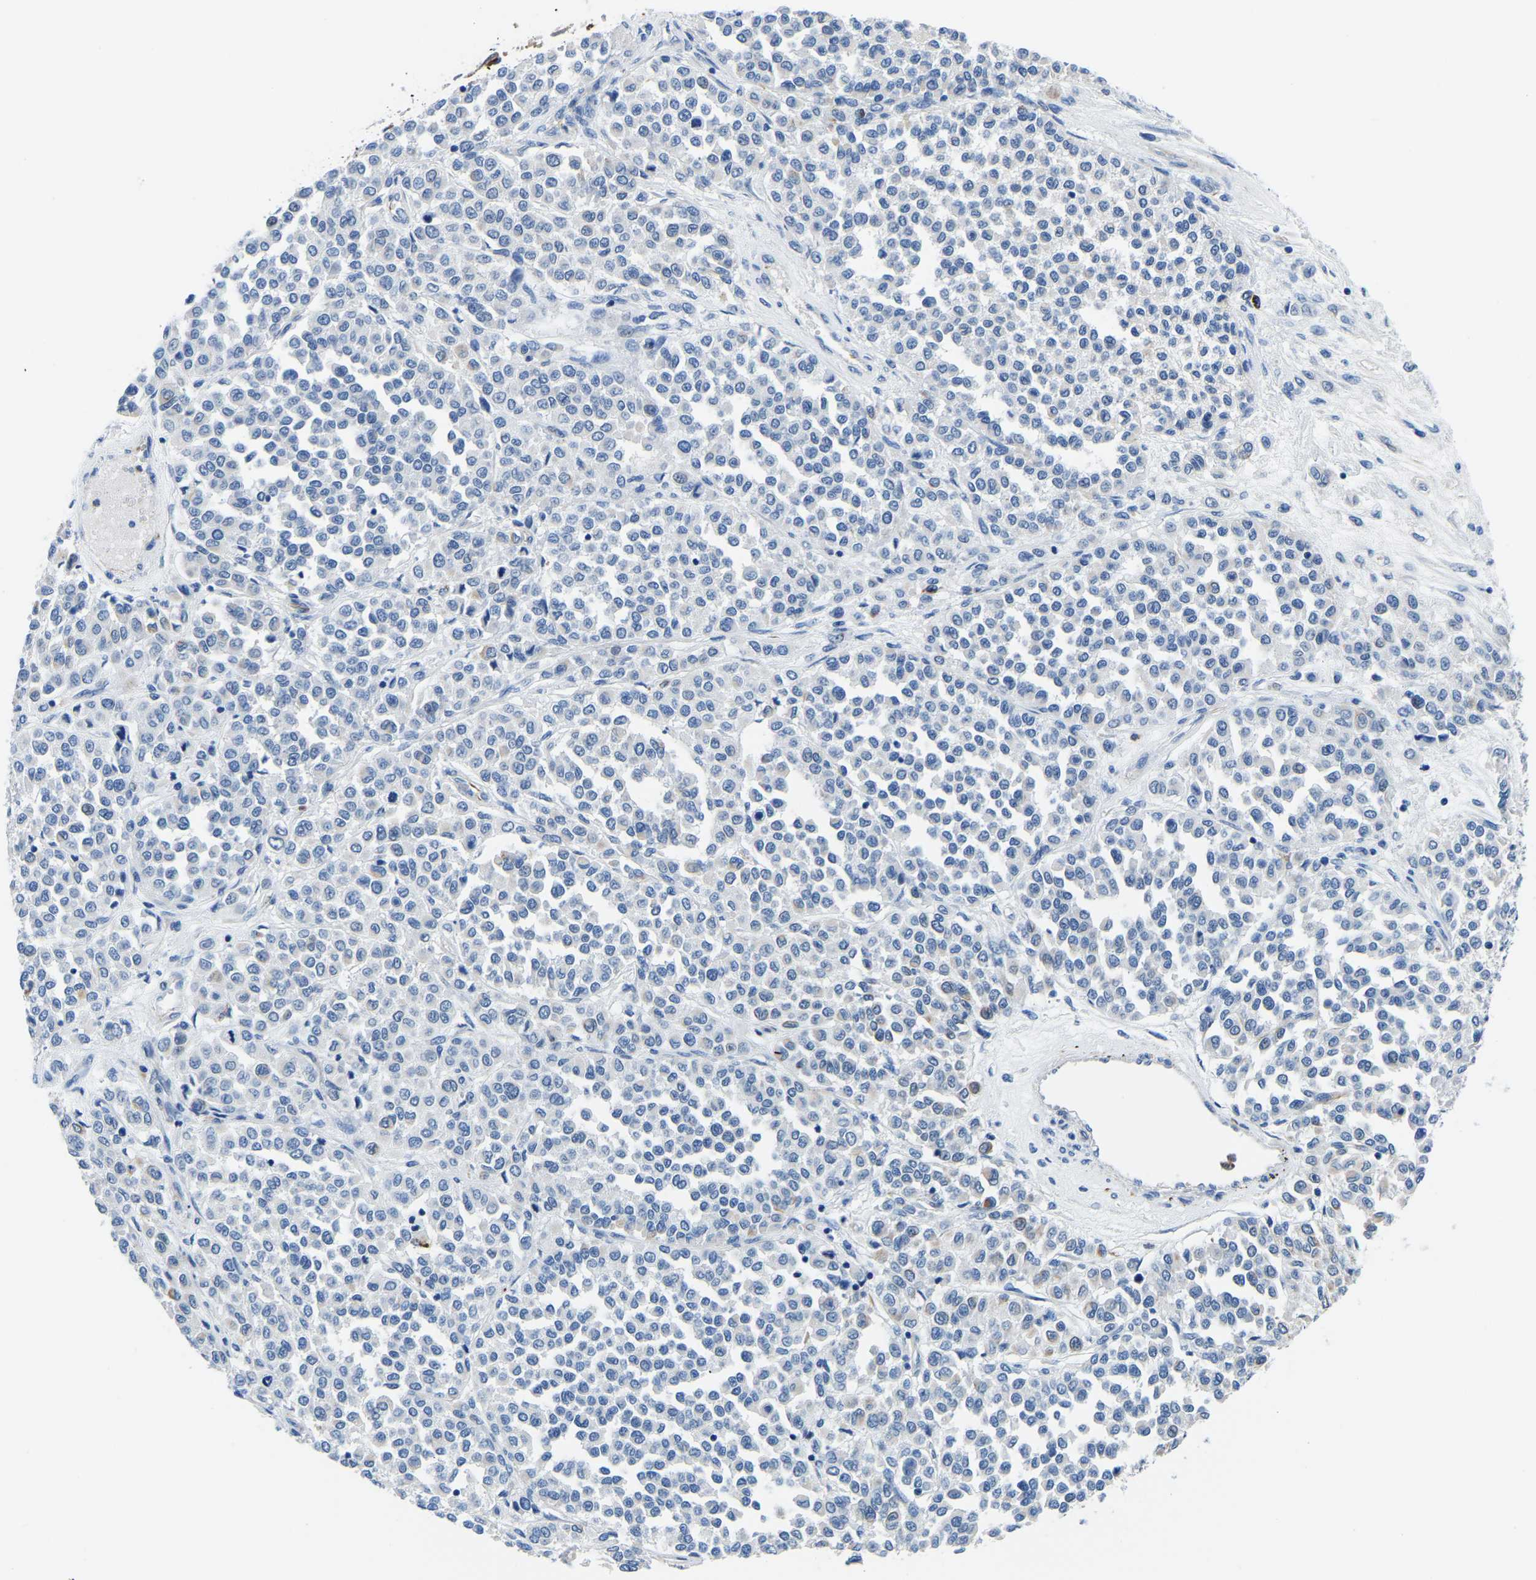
{"staining": {"intensity": "negative", "quantity": "none", "location": "none"}, "tissue": "melanoma", "cell_type": "Tumor cells", "image_type": "cancer", "snomed": [{"axis": "morphology", "description": "Malignant melanoma, Metastatic site"}, {"axis": "topography", "description": "Pancreas"}], "caption": "Melanoma stained for a protein using IHC exhibits no expression tumor cells.", "gene": "MS4A3", "patient": {"sex": "female", "age": 30}}